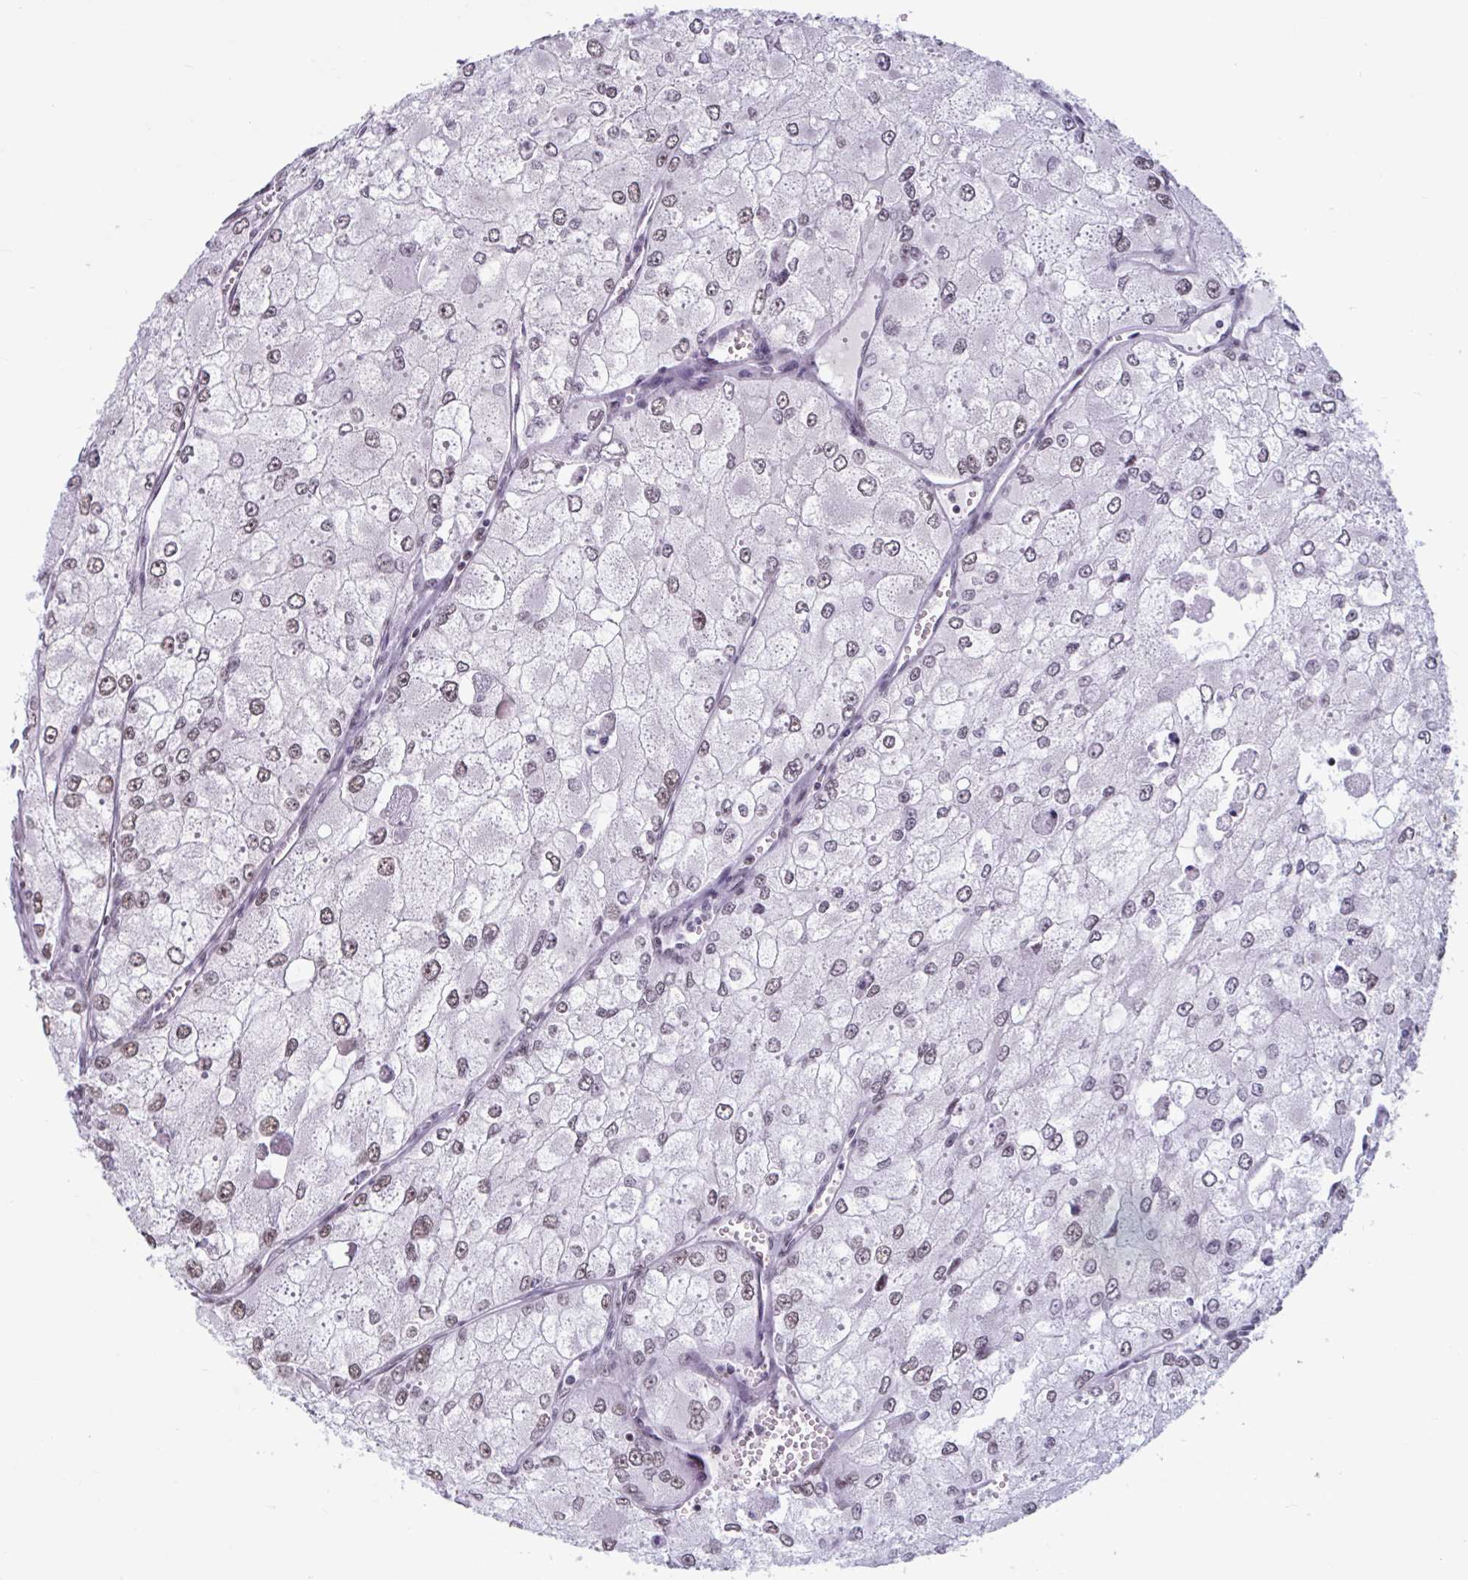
{"staining": {"intensity": "moderate", "quantity": ">75%", "location": "nuclear"}, "tissue": "renal cancer", "cell_type": "Tumor cells", "image_type": "cancer", "snomed": [{"axis": "morphology", "description": "Adenocarcinoma, NOS"}, {"axis": "topography", "description": "Kidney"}], "caption": "Immunohistochemistry (IHC) staining of renal cancer, which reveals medium levels of moderate nuclear positivity in about >75% of tumor cells indicating moderate nuclear protein positivity. The staining was performed using DAB (brown) for protein detection and nuclei were counterstained in hematoxylin (blue).", "gene": "HSD17B6", "patient": {"sex": "female", "age": 70}}